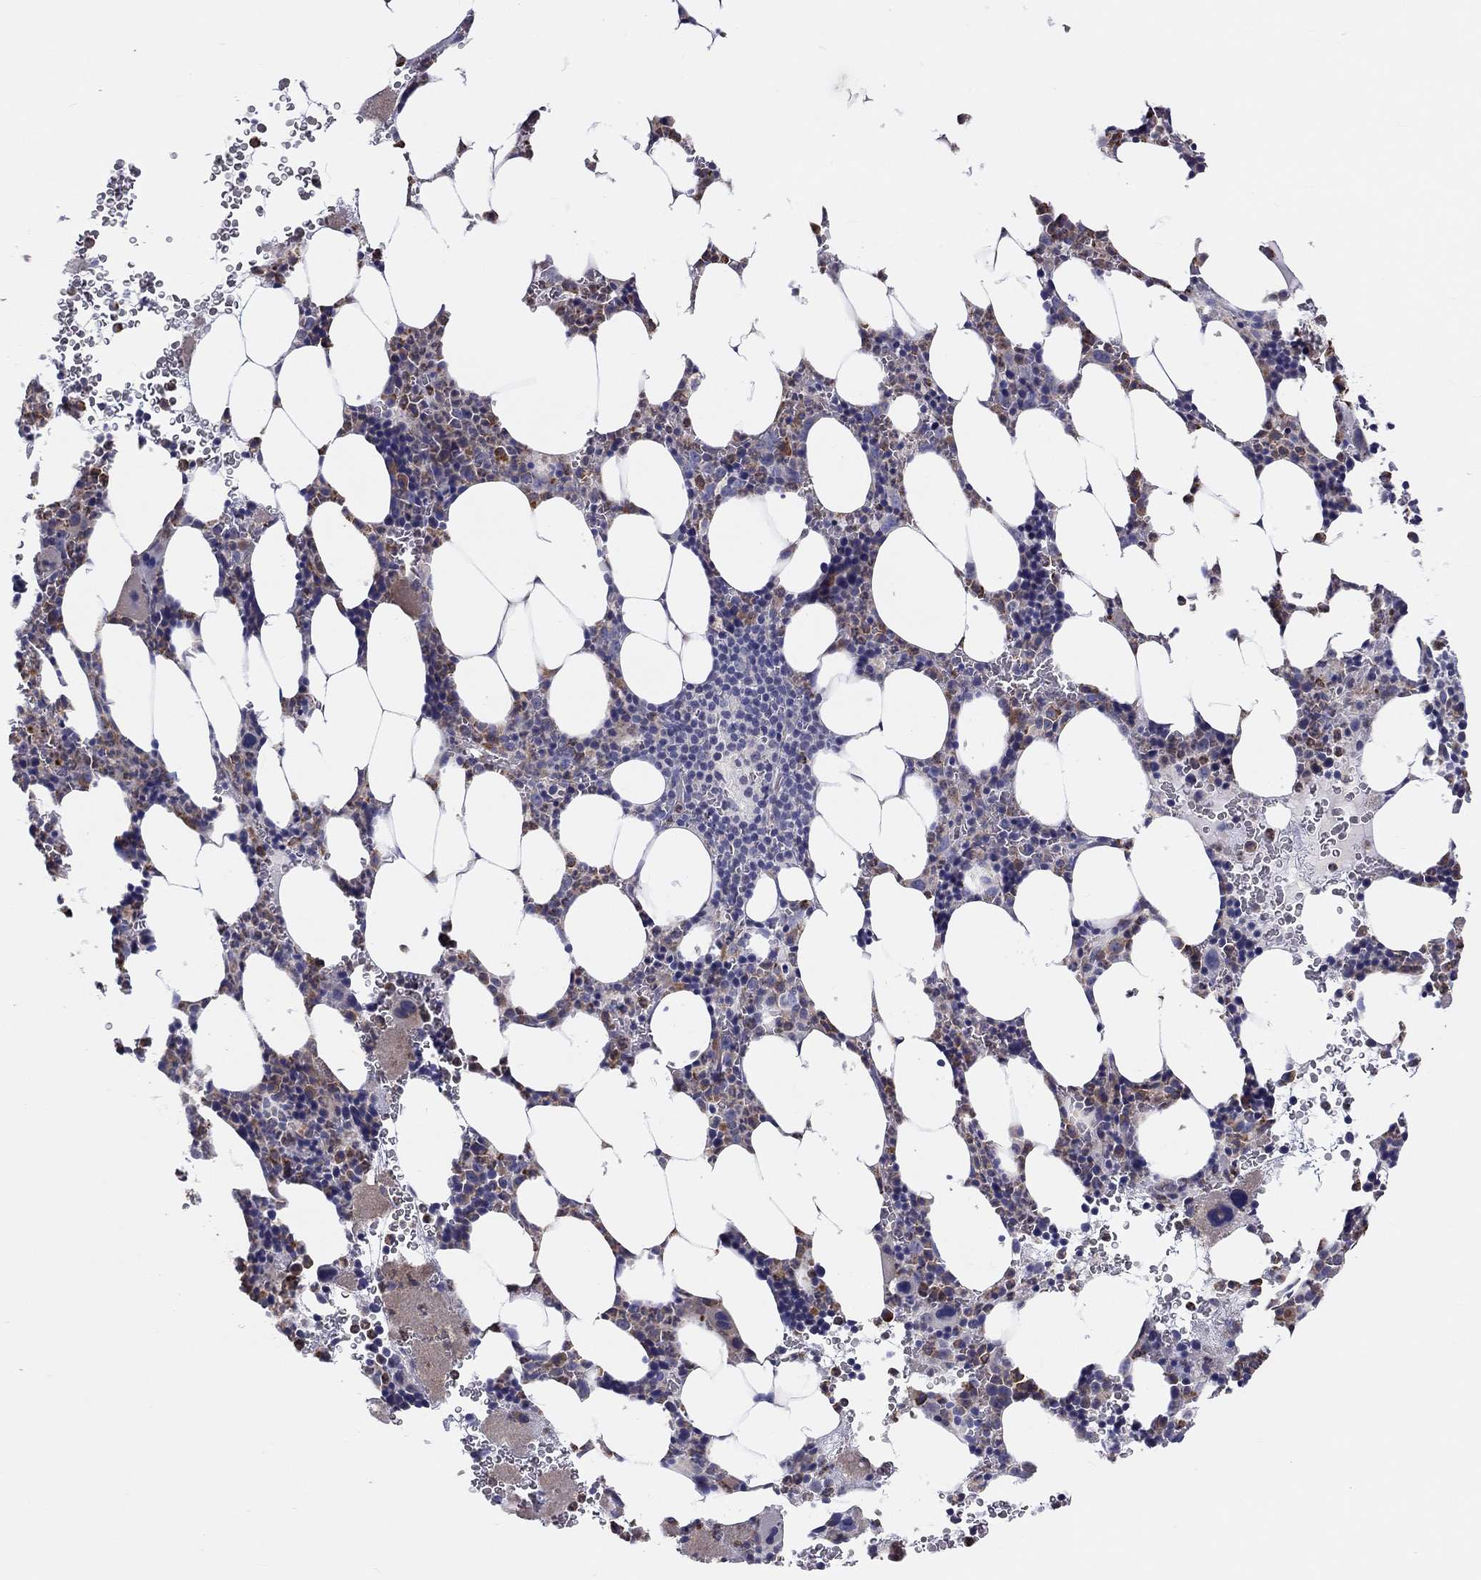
{"staining": {"intensity": "moderate", "quantity": "<25%", "location": "cytoplasmic/membranous"}, "tissue": "bone marrow", "cell_type": "Hematopoietic cells", "image_type": "normal", "snomed": [{"axis": "morphology", "description": "Normal tissue, NOS"}, {"axis": "topography", "description": "Bone marrow"}], "caption": "The histopathology image demonstrates a brown stain indicating the presence of a protein in the cytoplasmic/membranous of hematopoietic cells in bone marrow.", "gene": "ABCG4", "patient": {"sex": "male", "age": 44}}